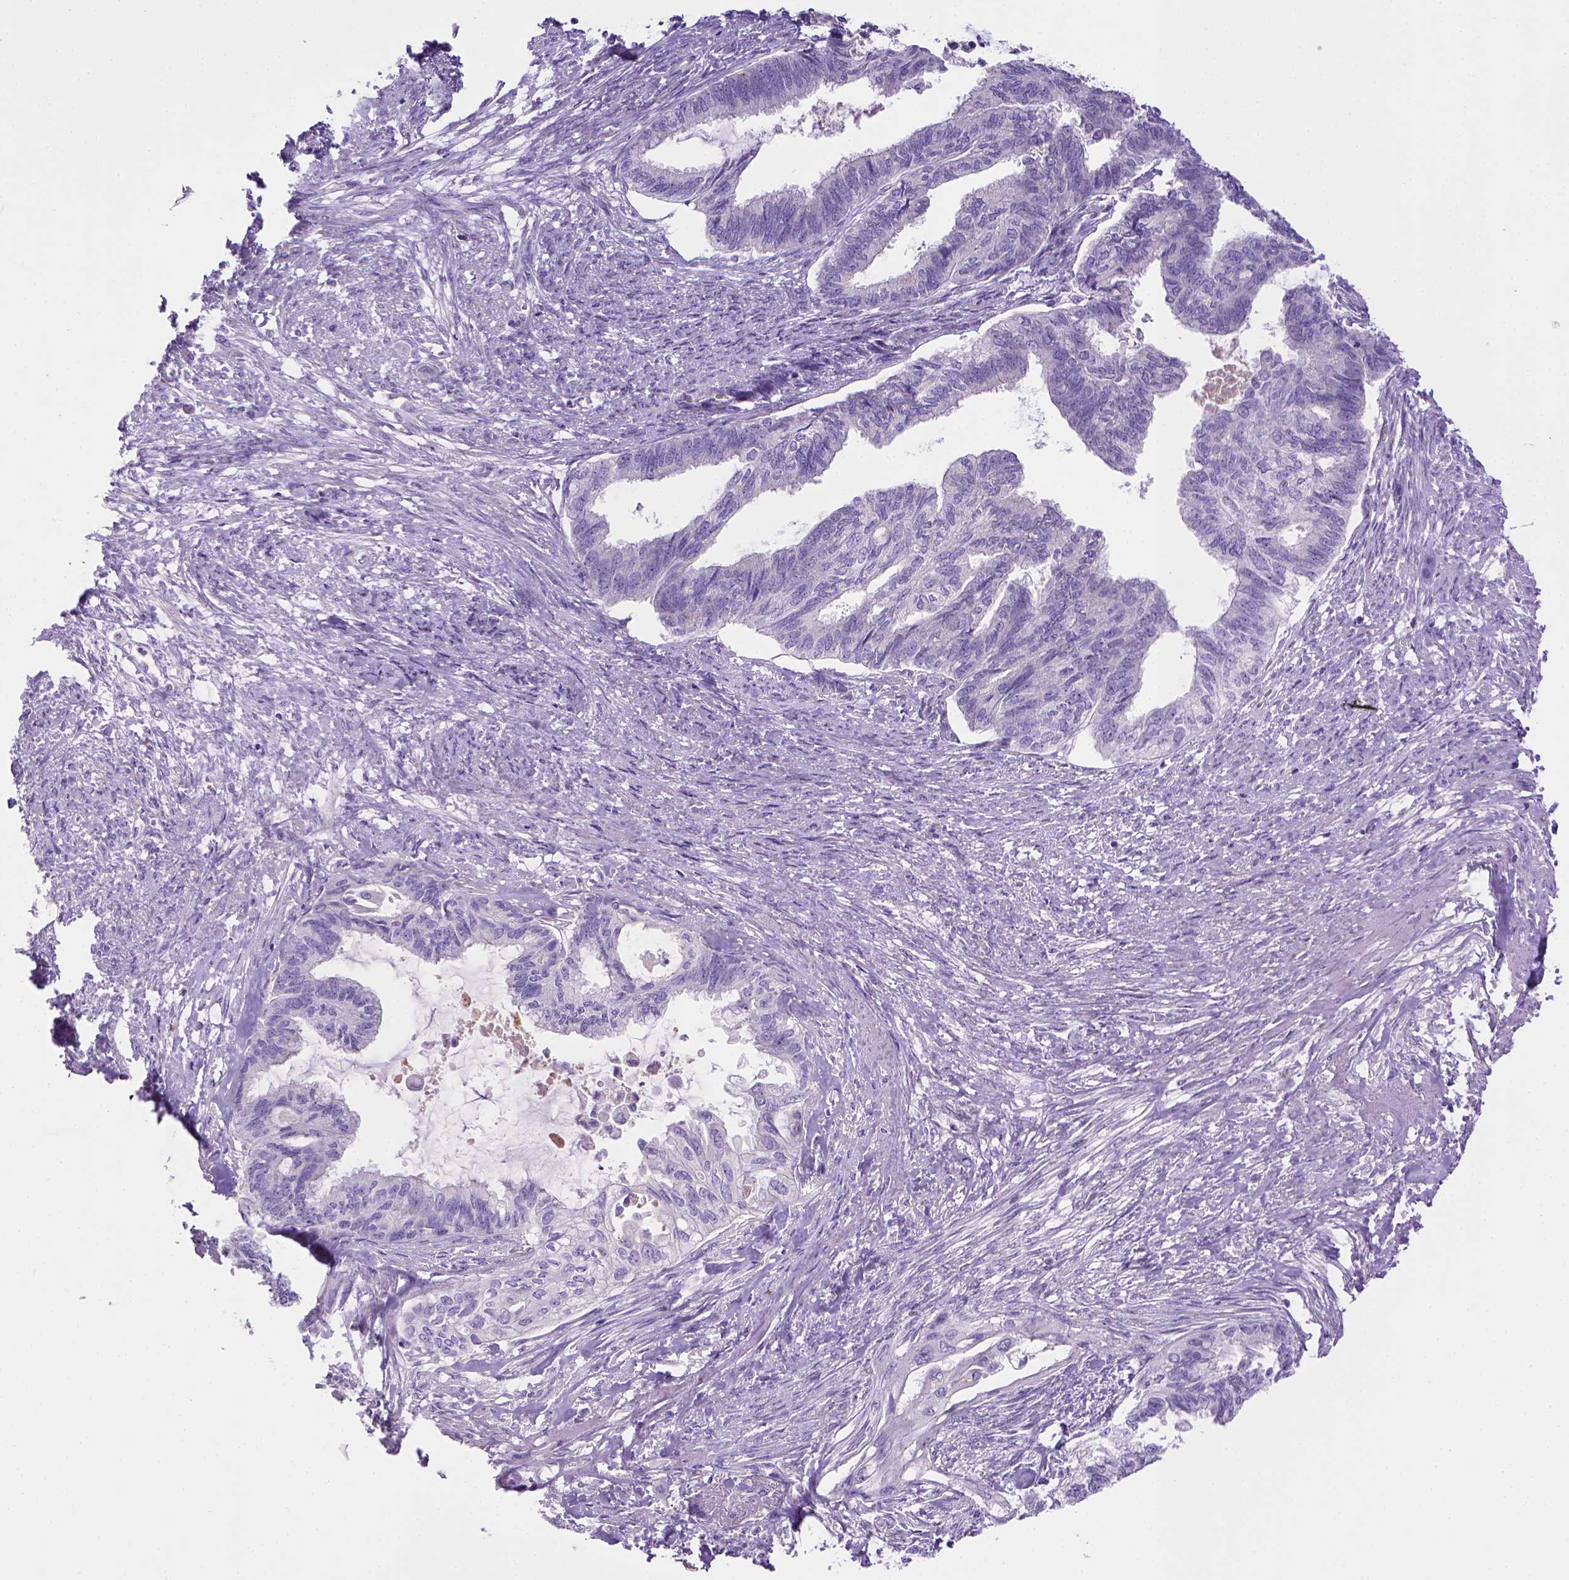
{"staining": {"intensity": "negative", "quantity": "none", "location": "none"}, "tissue": "endometrial cancer", "cell_type": "Tumor cells", "image_type": "cancer", "snomed": [{"axis": "morphology", "description": "Adenocarcinoma, NOS"}, {"axis": "topography", "description": "Endometrium"}], "caption": "Immunohistochemistry of endometrial cancer displays no positivity in tumor cells.", "gene": "BAAT", "patient": {"sex": "female", "age": 86}}